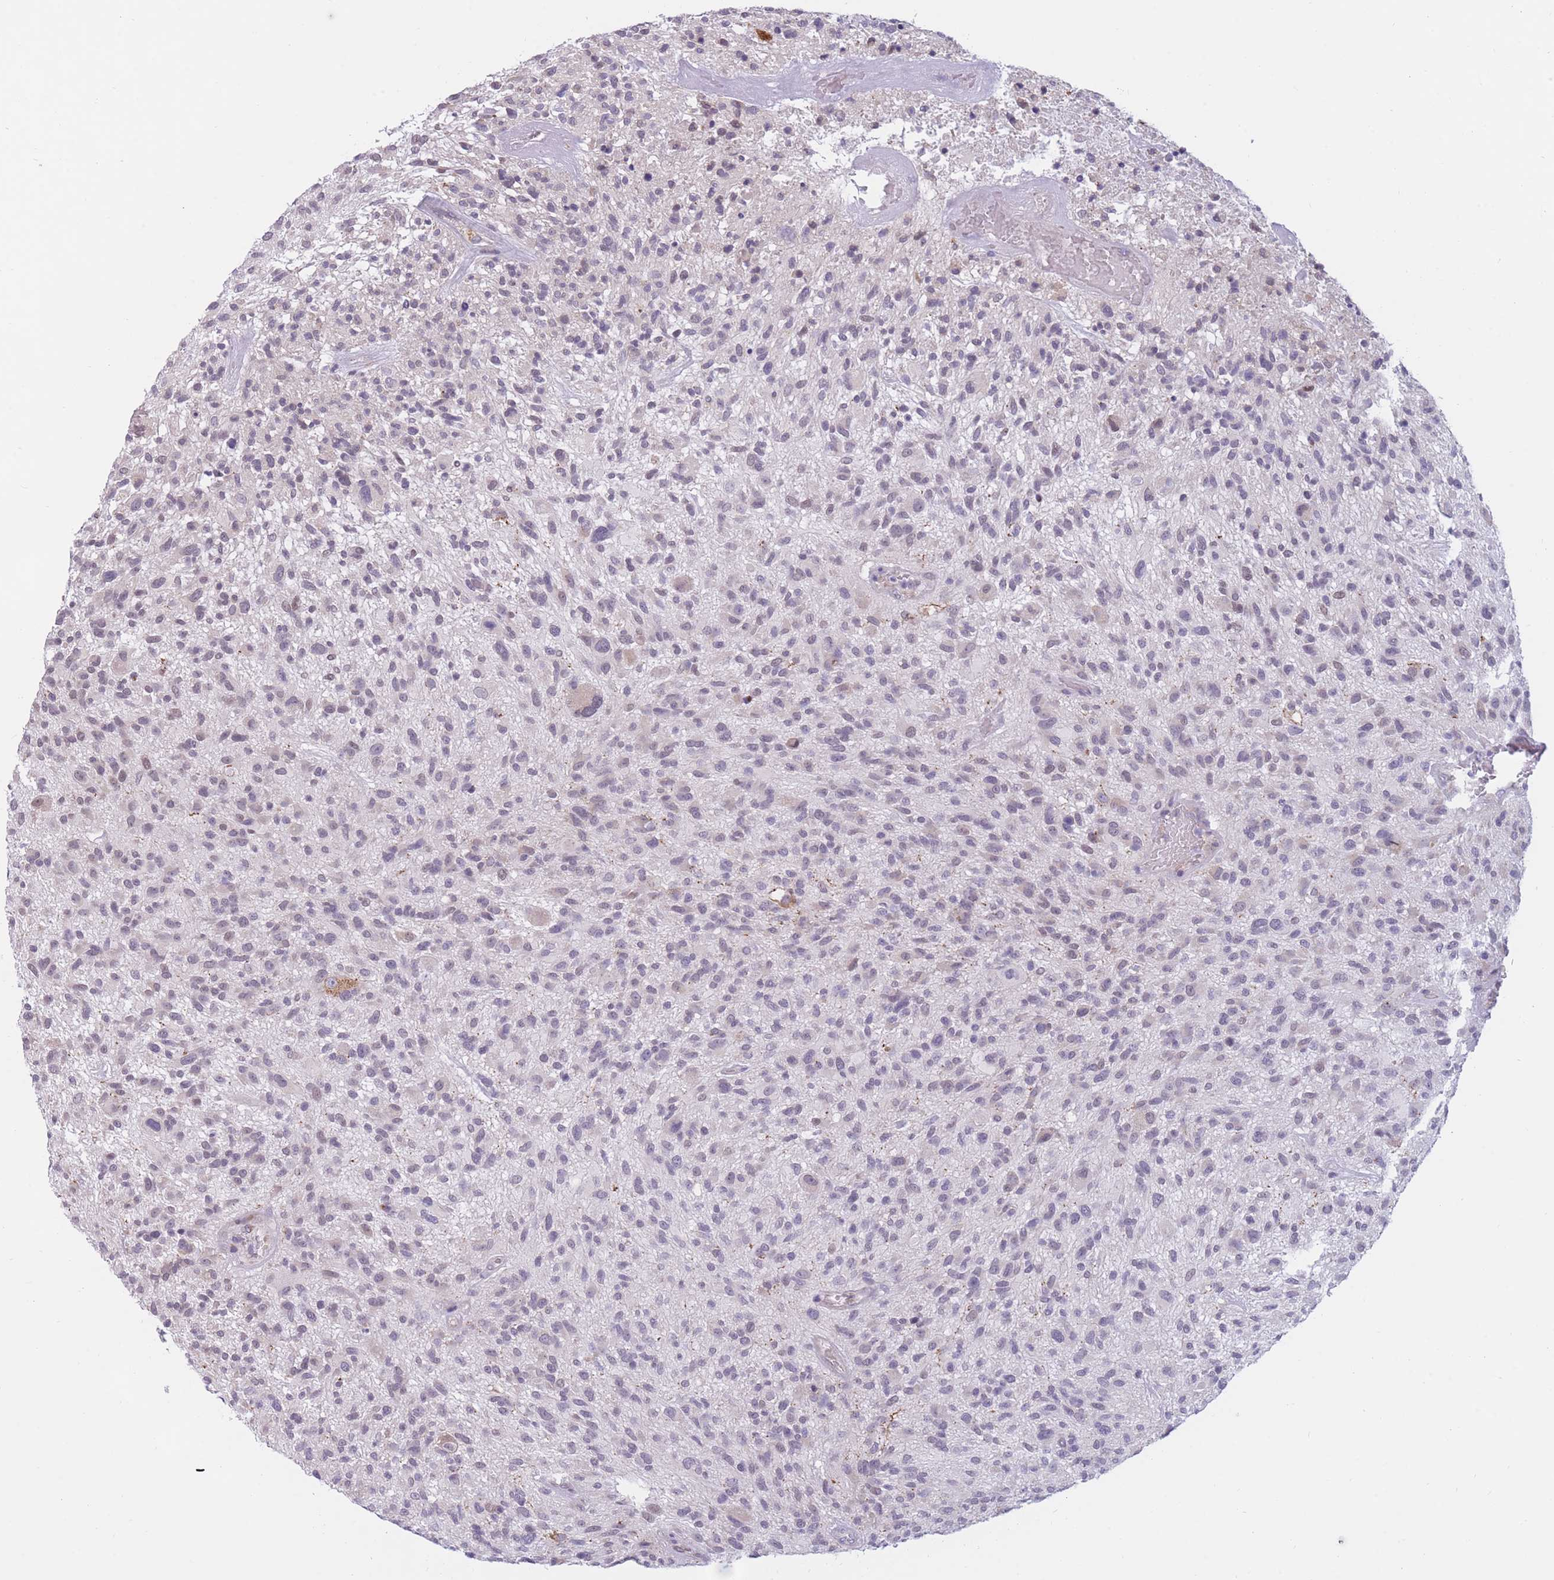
{"staining": {"intensity": "negative", "quantity": "none", "location": "none"}, "tissue": "glioma", "cell_type": "Tumor cells", "image_type": "cancer", "snomed": [{"axis": "morphology", "description": "Glioma, malignant, High grade"}, {"axis": "topography", "description": "Brain"}], "caption": "Tumor cells are negative for brown protein staining in malignant glioma (high-grade).", "gene": "COL27A1", "patient": {"sex": "male", "age": 47}}